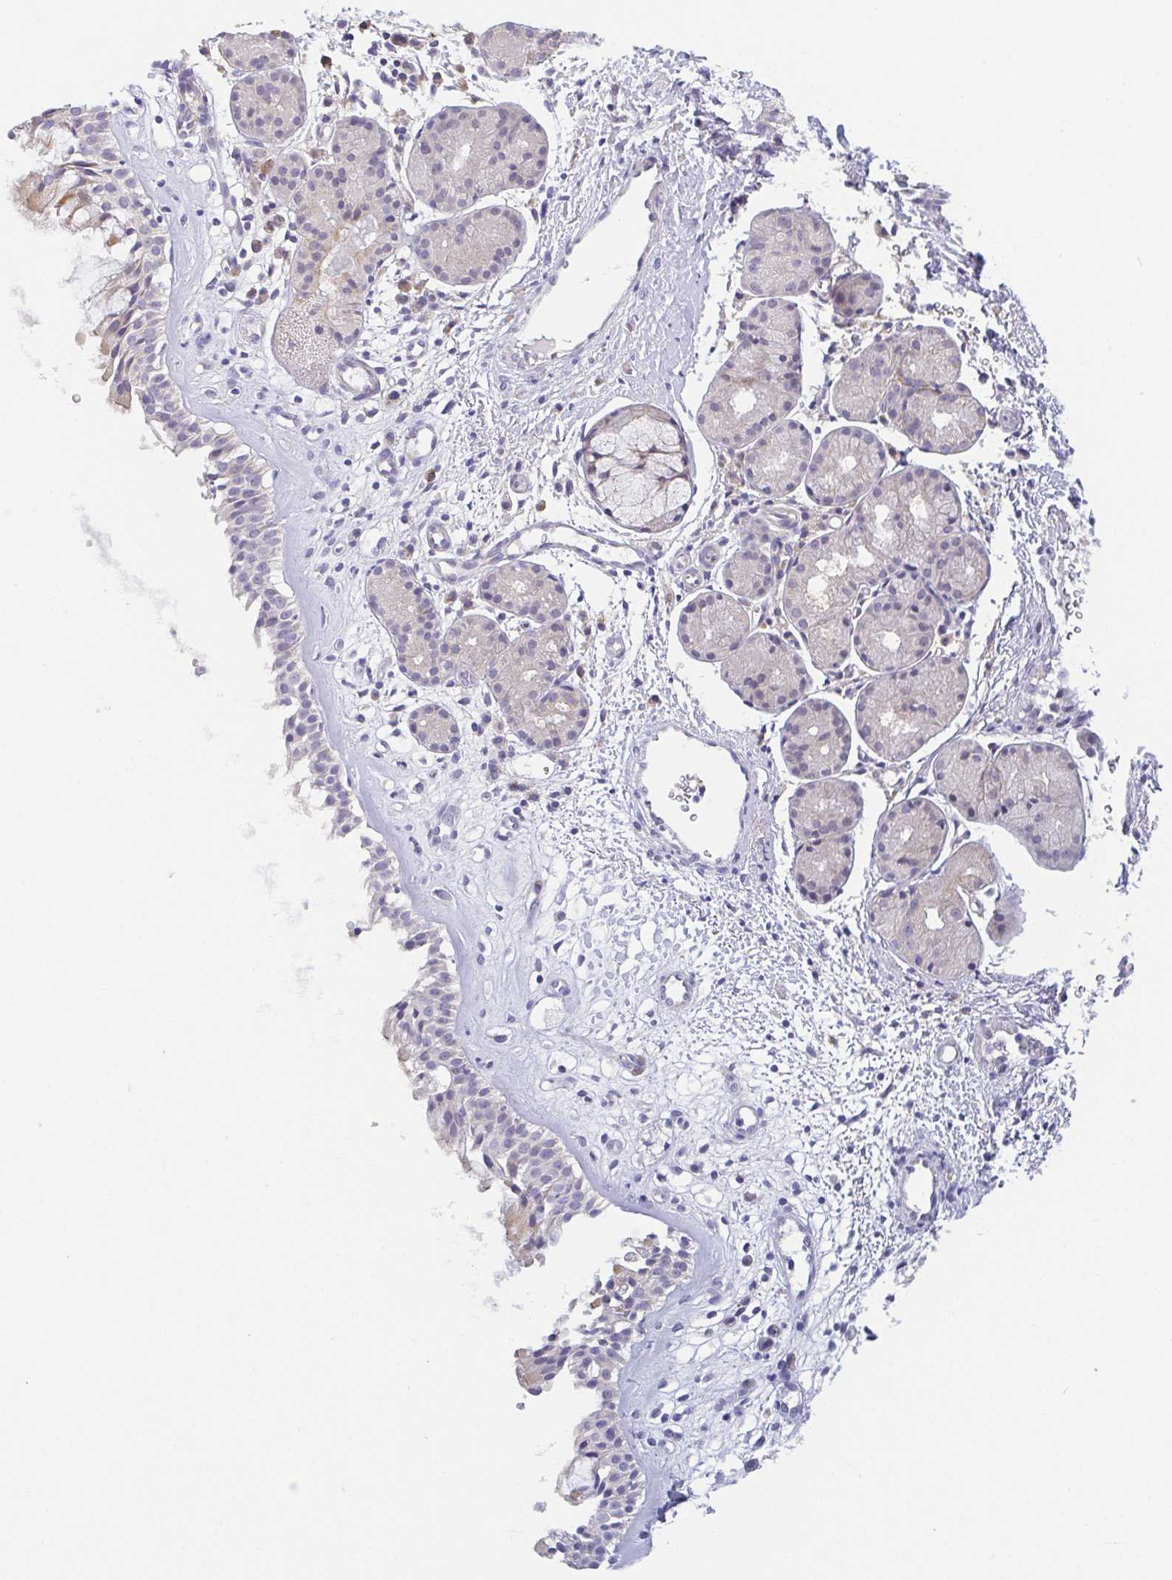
{"staining": {"intensity": "weak", "quantity": "<25%", "location": "cytoplasmic/membranous"}, "tissue": "nasopharynx", "cell_type": "Respiratory epithelial cells", "image_type": "normal", "snomed": [{"axis": "morphology", "description": "Normal tissue, NOS"}, {"axis": "topography", "description": "Nasopharynx"}], "caption": "Protein analysis of unremarkable nasopharynx displays no significant staining in respiratory epithelial cells.", "gene": "BCL2L1", "patient": {"sex": "male", "age": 65}}